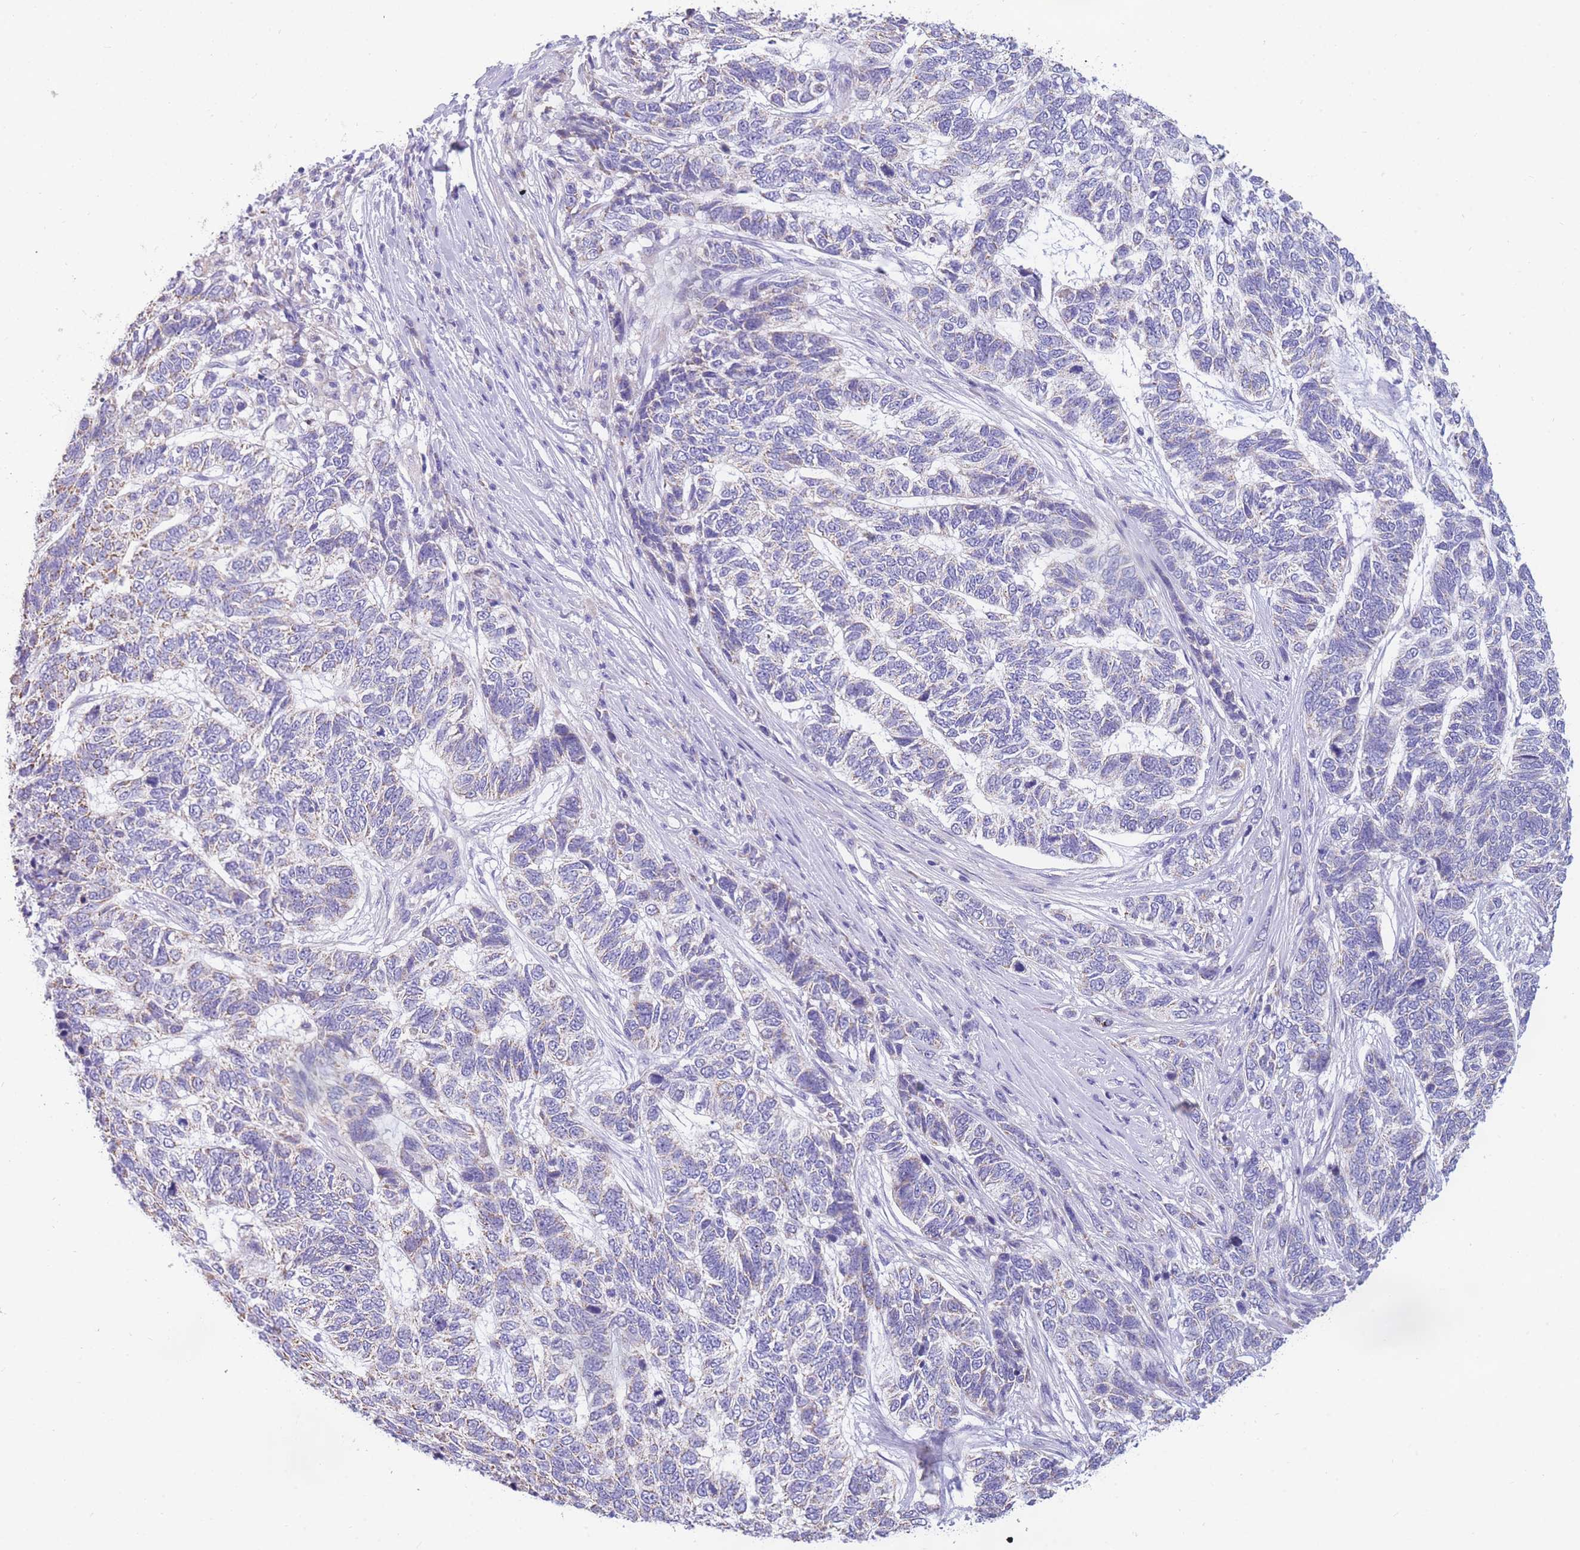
{"staining": {"intensity": "negative", "quantity": "none", "location": "none"}, "tissue": "skin cancer", "cell_type": "Tumor cells", "image_type": "cancer", "snomed": [{"axis": "morphology", "description": "Basal cell carcinoma"}, {"axis": "topography", "description": "Skin"}], "caption": "Human skin basal cell carcinoma stained for a protein using IHC demonstrates no expression in tumor cells.", "gene": "DHRS11", "patient": {"sex": "female", "age": 65}}